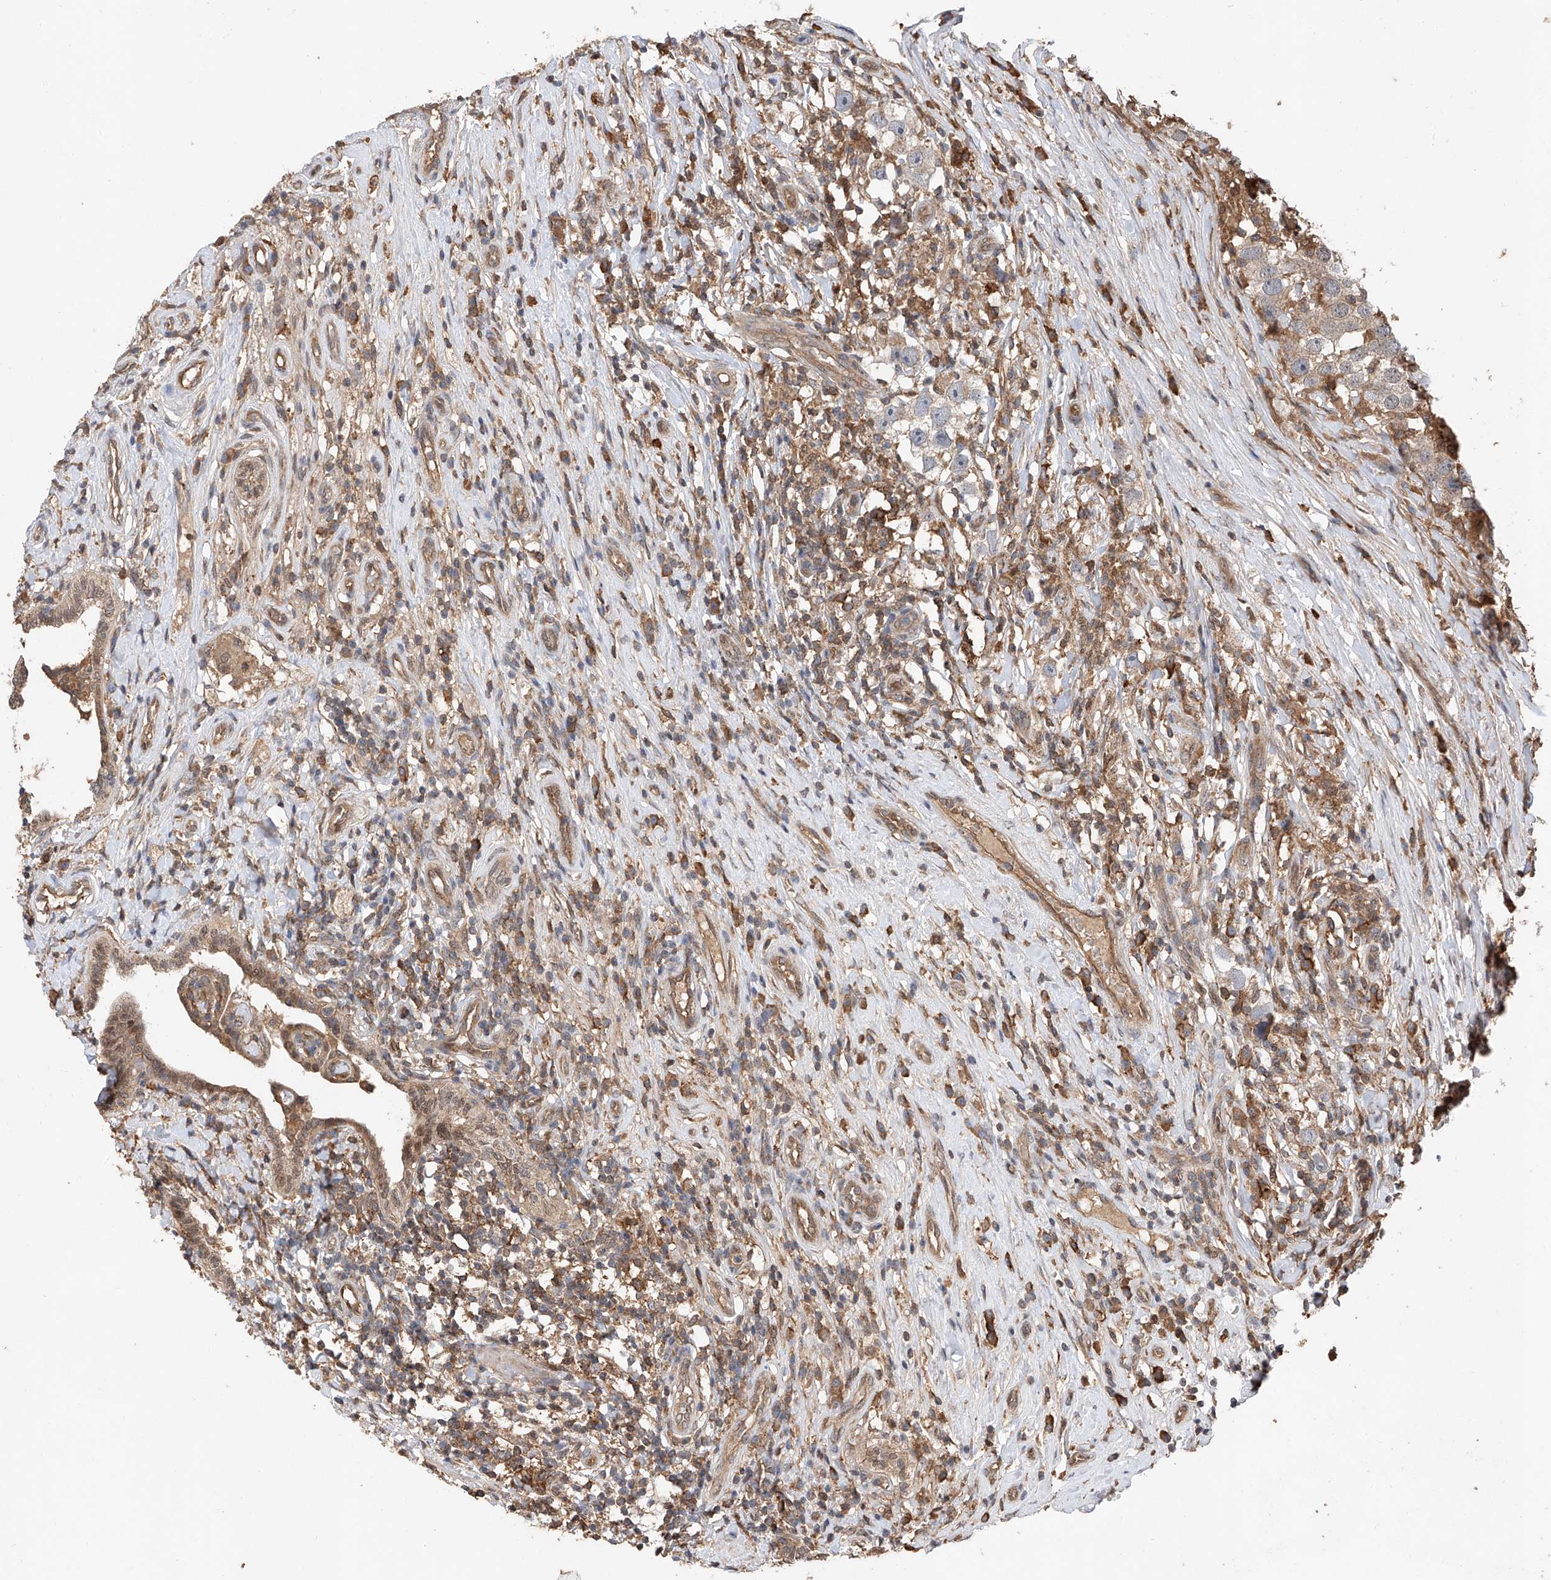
{"staining": {"intensity": "weak", "quantity": ">75%", "location": "cytoplasmic/membranous"}, "tissue": "testis cancer", "cell_type": "Tumor cells", "image_type": "cancer", "snomed": [{"axis": "morphology", "description": "Seminoma, NOS"}, {"axis": "topography", "description": "Testis"}], "caption": "A low amount of weak cytoplasmic/membranous expression is identified in approximately >75% of tumor cells in testis seminoma tissue. (DAB IHC, brown staining for protein, blue staining for nuclei).", "gene": "RILPL2", "patient": {"sex": "male", "age": 49}}